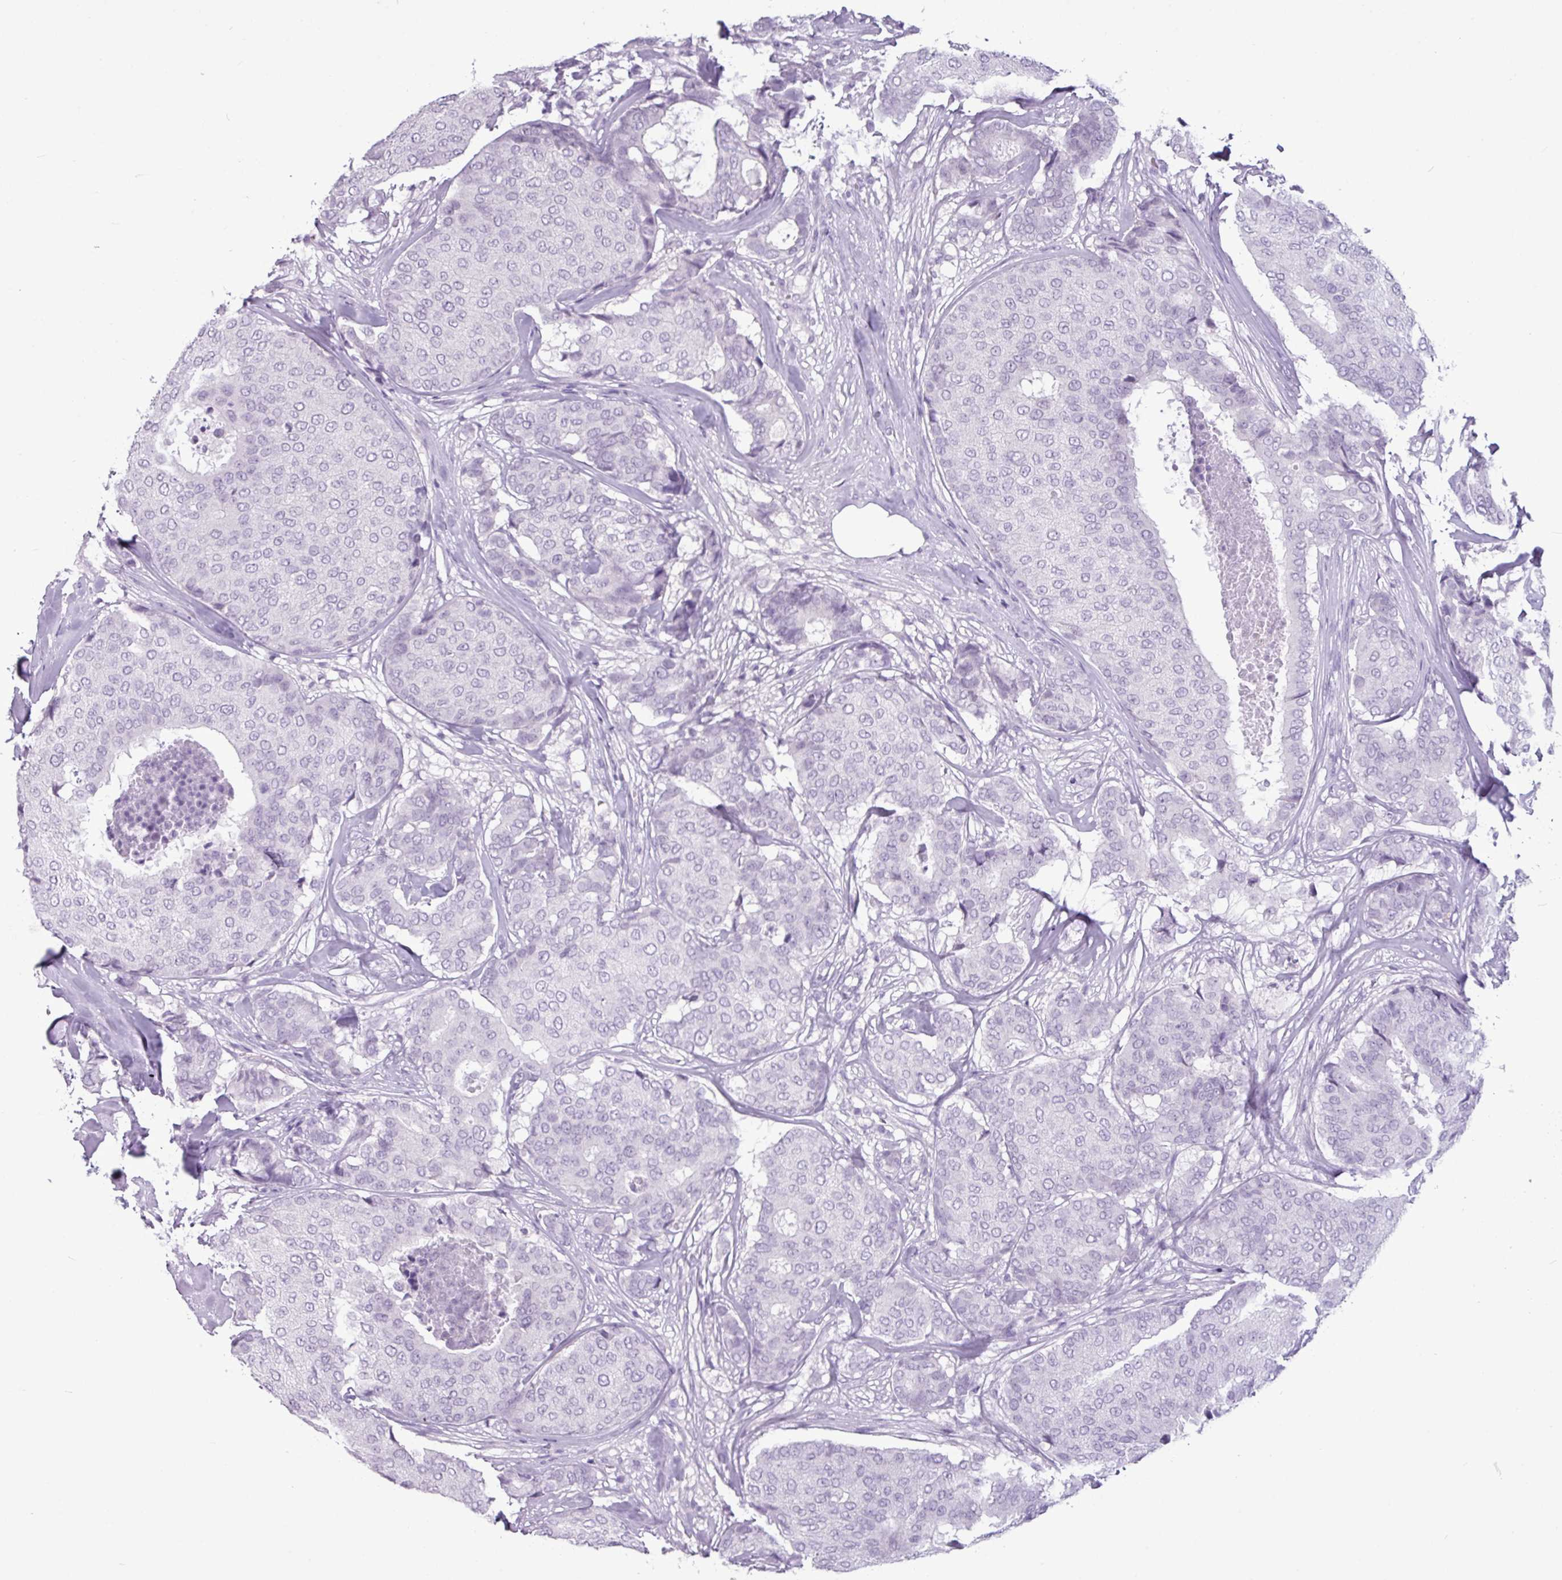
{"staining": {"intensity": "negative", "quantity": "none", "location": "none"}, "tissue": "breast cancer", "cell_type": "Tumor cells", "image_type": "cancer", "snomed": [{"axis": "morphology", "description": "Duct carcinoma"}, {"axis": "topography", "description": "Breast"}], "caption": "This is a photomicrograph of IHC staining of breast cancer, which shows no expression in tumor cells. (Brightfield microscopy of DAB immunohistochemistry at high magnification).", "gene": "AMY2A", "patient": {"sex": "female", "age": 75}}